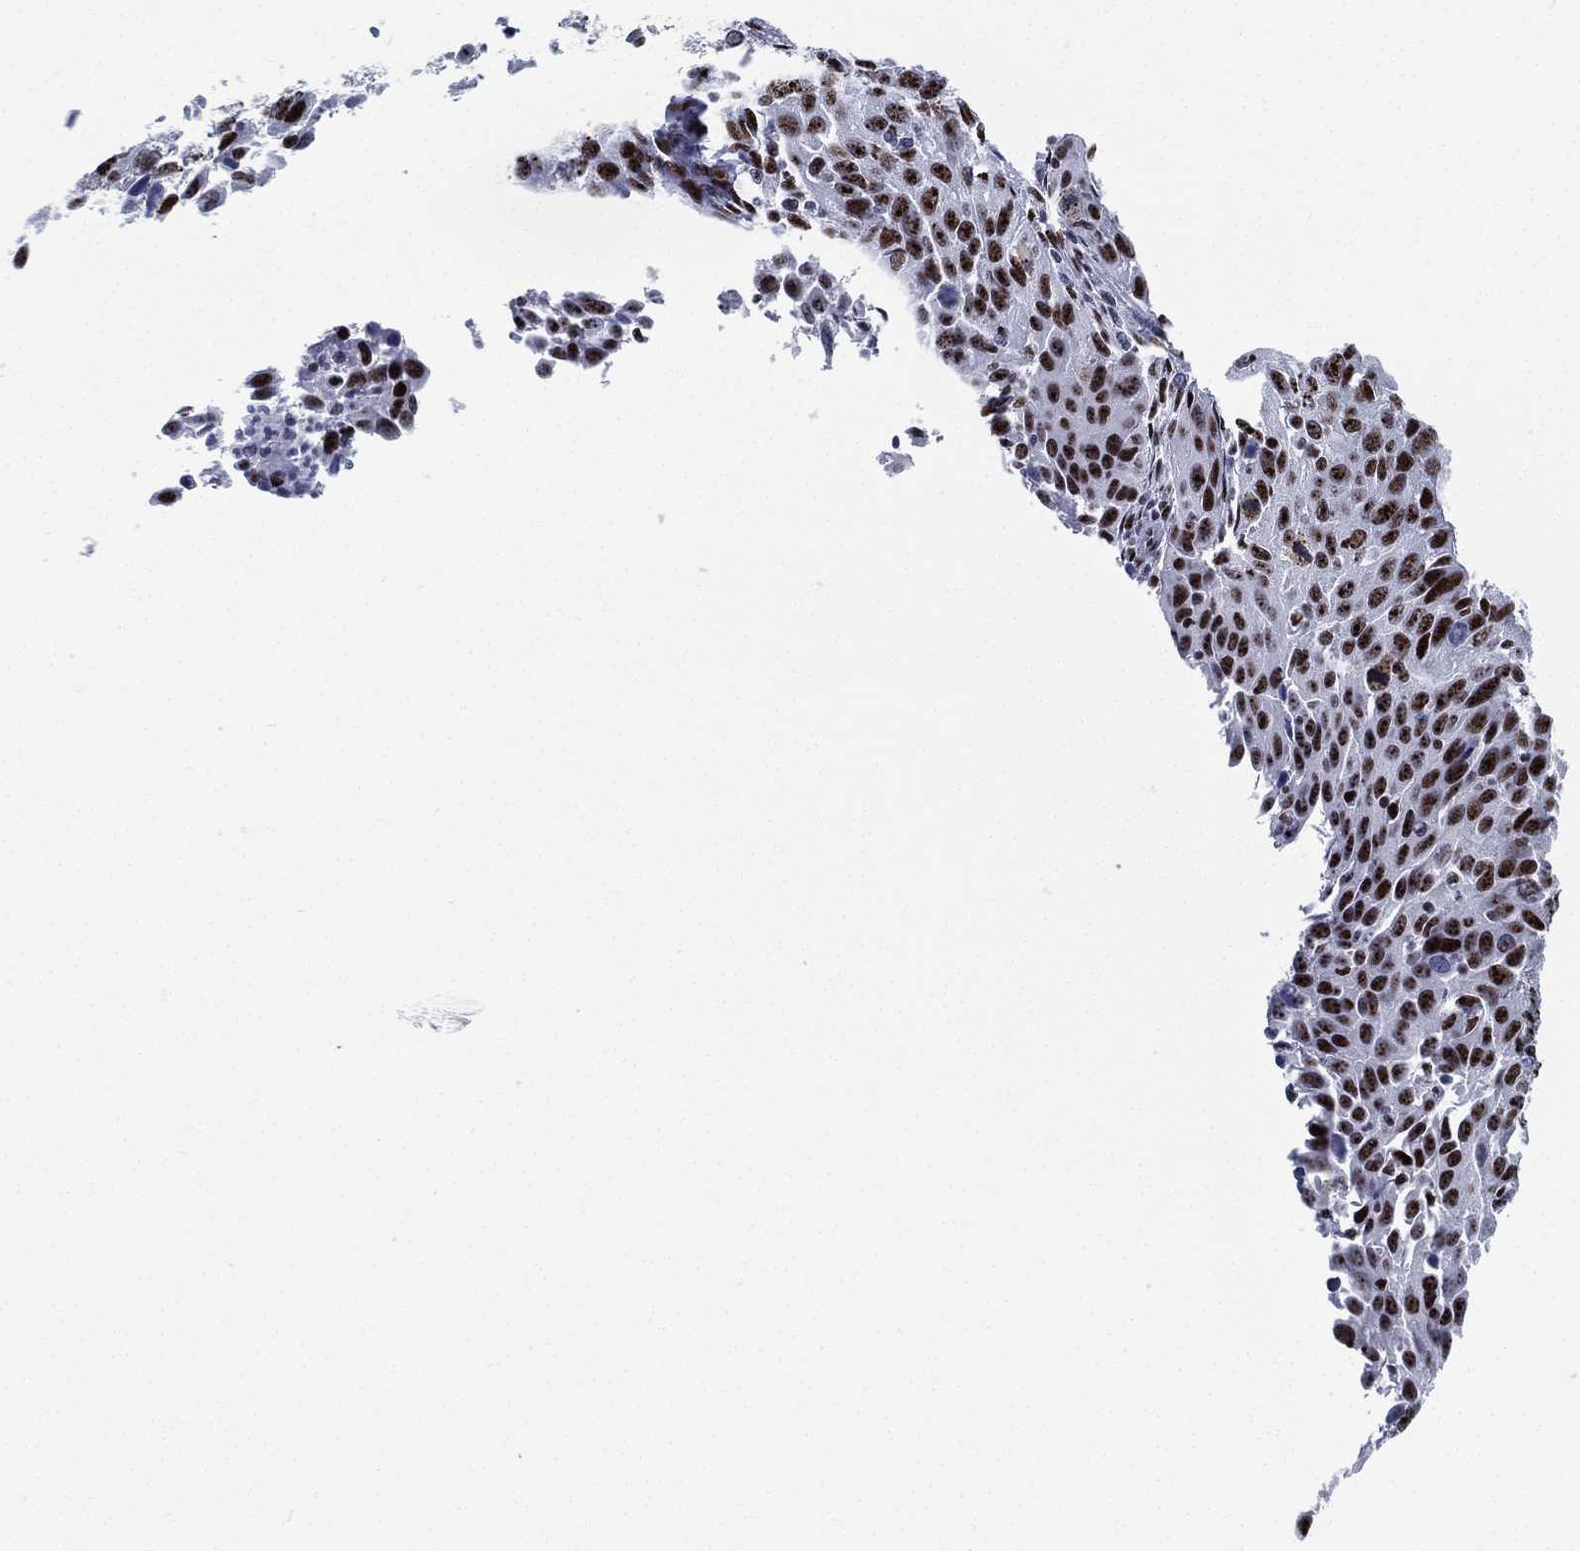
{"staining": {"intensity": "strong", "quantity": ">75%", "location": "nuclear"}, "tissue": "cervical cancer", "cell_type": "Tumor cells", "image_type": "cancer", "snomed": [{"axis": "morphology", "description": "Squamous cell carcinoma, NOS"}, {"axis": "topography", "description": "Cervix"}], "caption": "Immunohistochemistry of human squamous cell carcinoma (cervical) reveals high levels of strong nuclear expression in approximately >75% of tumor cells. (Brightfield microscopy of DAB IHC at high magnification).", "gene": "CYB561D2", "patient": {"sex": "female", "age": 26}}